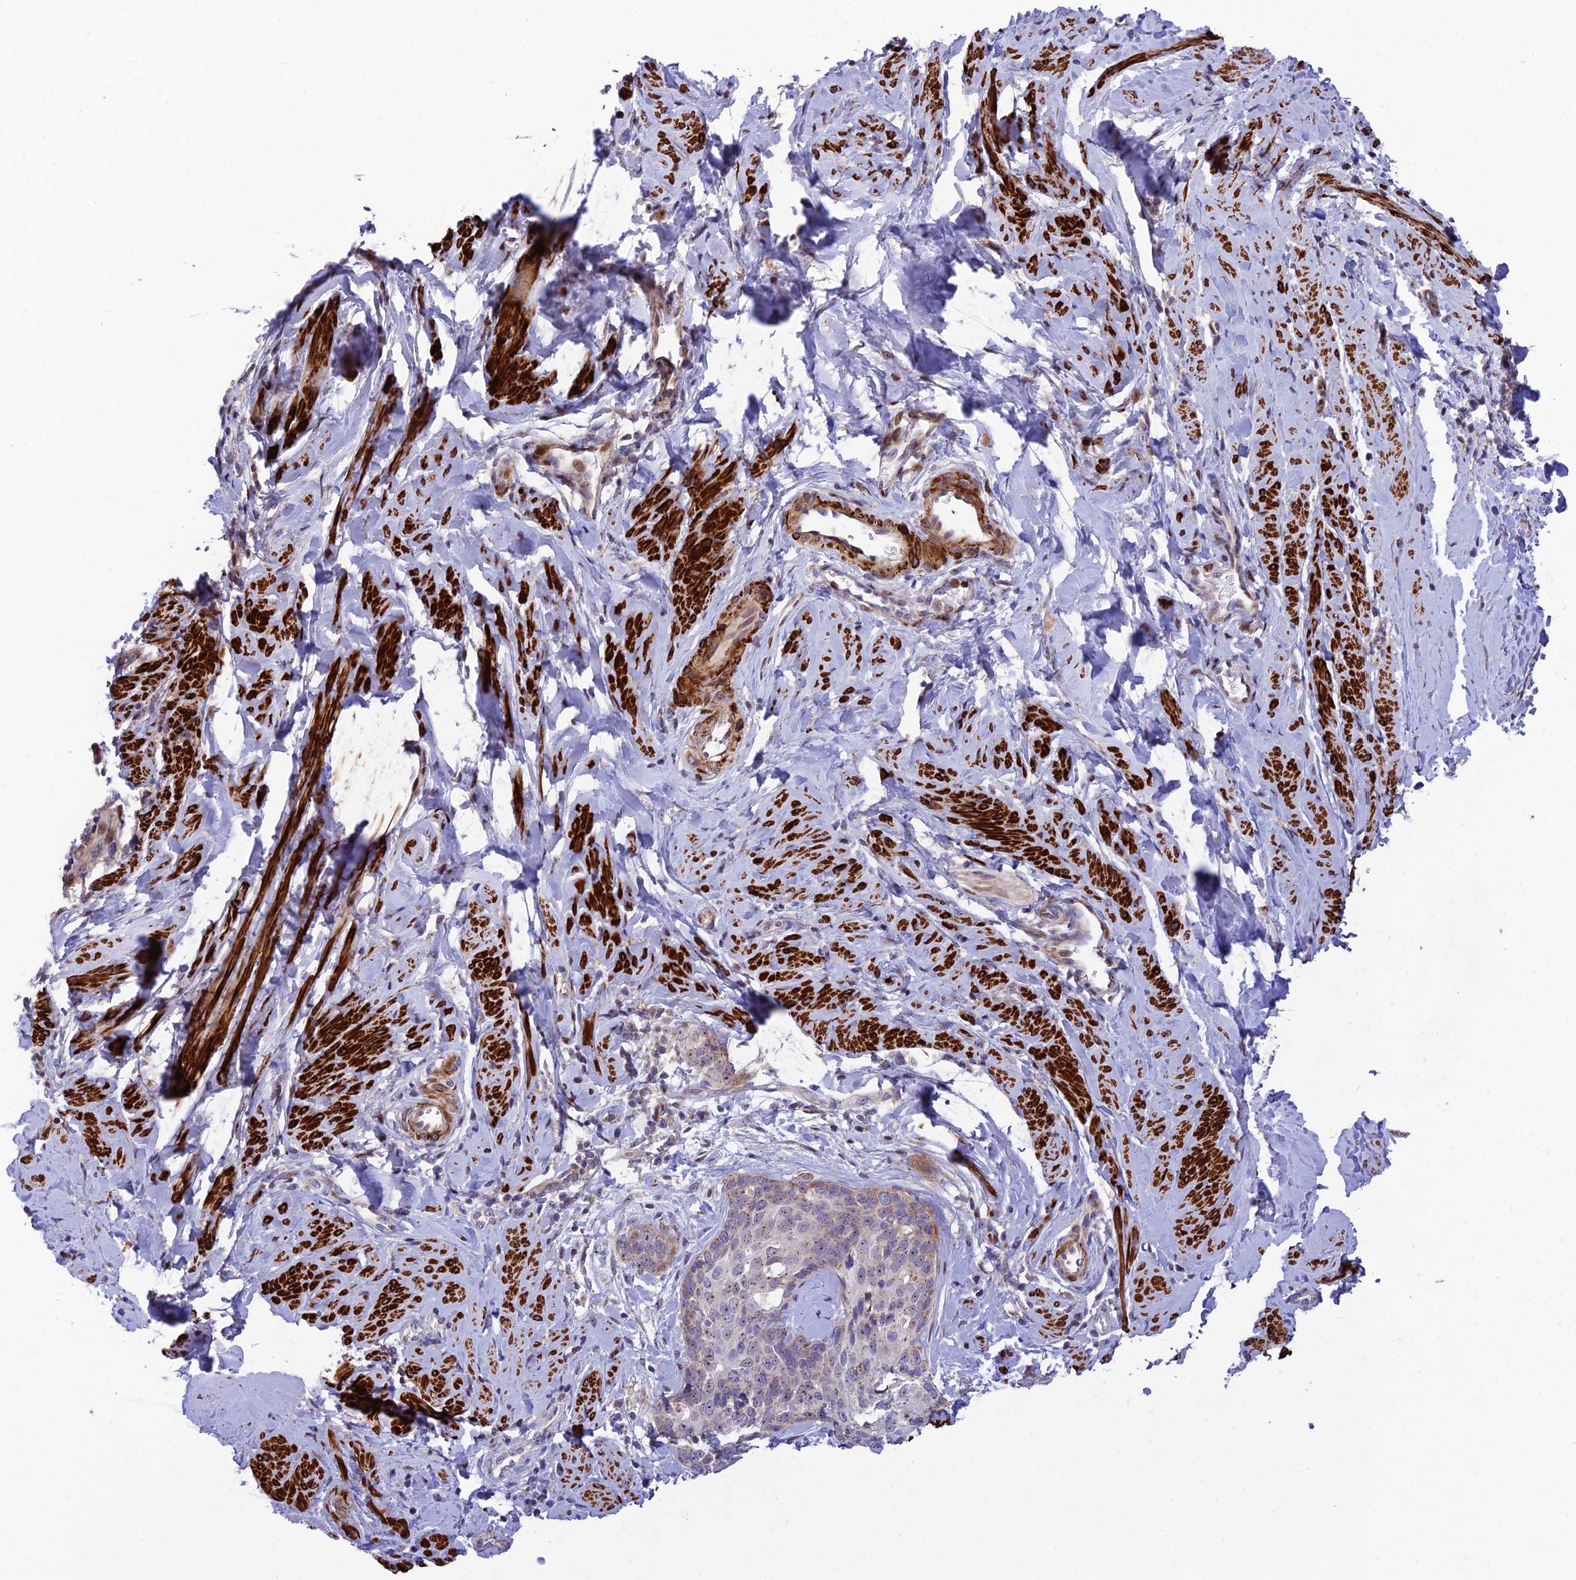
{"staining": {"intensity": "weak", "quantity": "25%-75%", "location": "cytoplasmic/membranous"}, "tissue": "cervical cancer", "cell_type": "Tumor cells", "image_type": "cancer", "snomed": [{"axis": "morphology", "description": "Squamous cell carcinoma, NOS"}, {"axis": "topography", "description": "Cervix"}], "caption": "This histopathology image shows immunohistochemistry staining of human cervical squamous cell carcinoma, with low weak cytoplasmic/membranous staining in approximately 25%-75% of tumor cells.", "gene": "KBTBD7", "patient": {"sex": "female", "age": 50}}